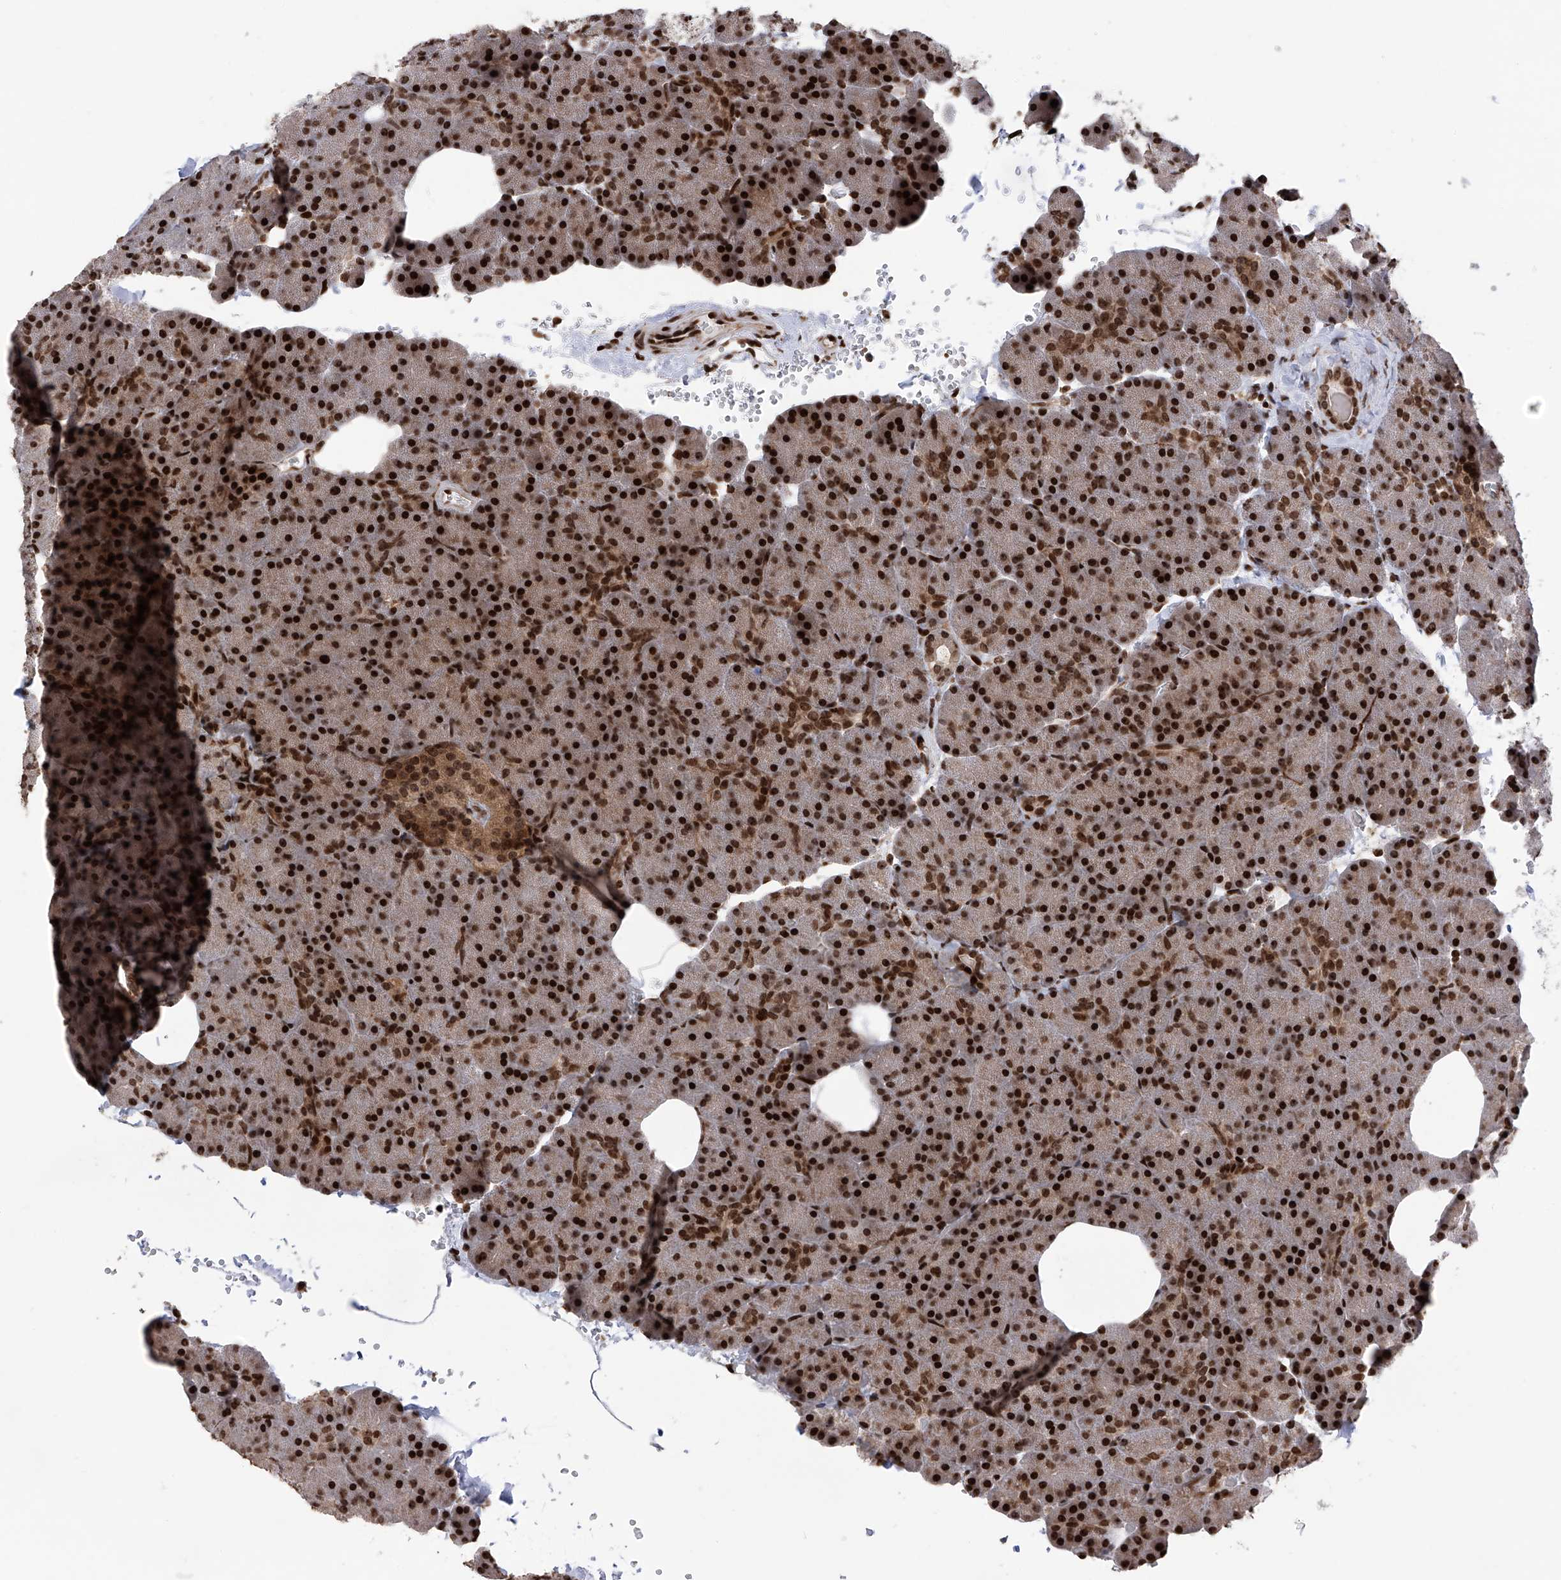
{"staining": {"intensity": "strong", "quantity": ">75%", "location": "nuclear"}, "tissue": "pancreas", "cell_type": "Exocrine glandular cells", "image_type": "normal", "snomed": [{"axis": "morphology", "description": "Normal tissue, NOS"}, {"axis": "morphology", "description": "Carcinoid, malignant, NOS"}, {"axis": "topography", "description": "Pancreas"}], "caption": "Strong nuclear protein positivity is present in about >75% of exocrine glandular cells in pancreas. Using DAB (3,3'-diaminobenzidine) (brown) and hematoxylin (blue) stains, captured at high magnification using brightfield microscopy.", "gene": "PAK1IP1", "patient": {"sex": "female", "age": 35}}